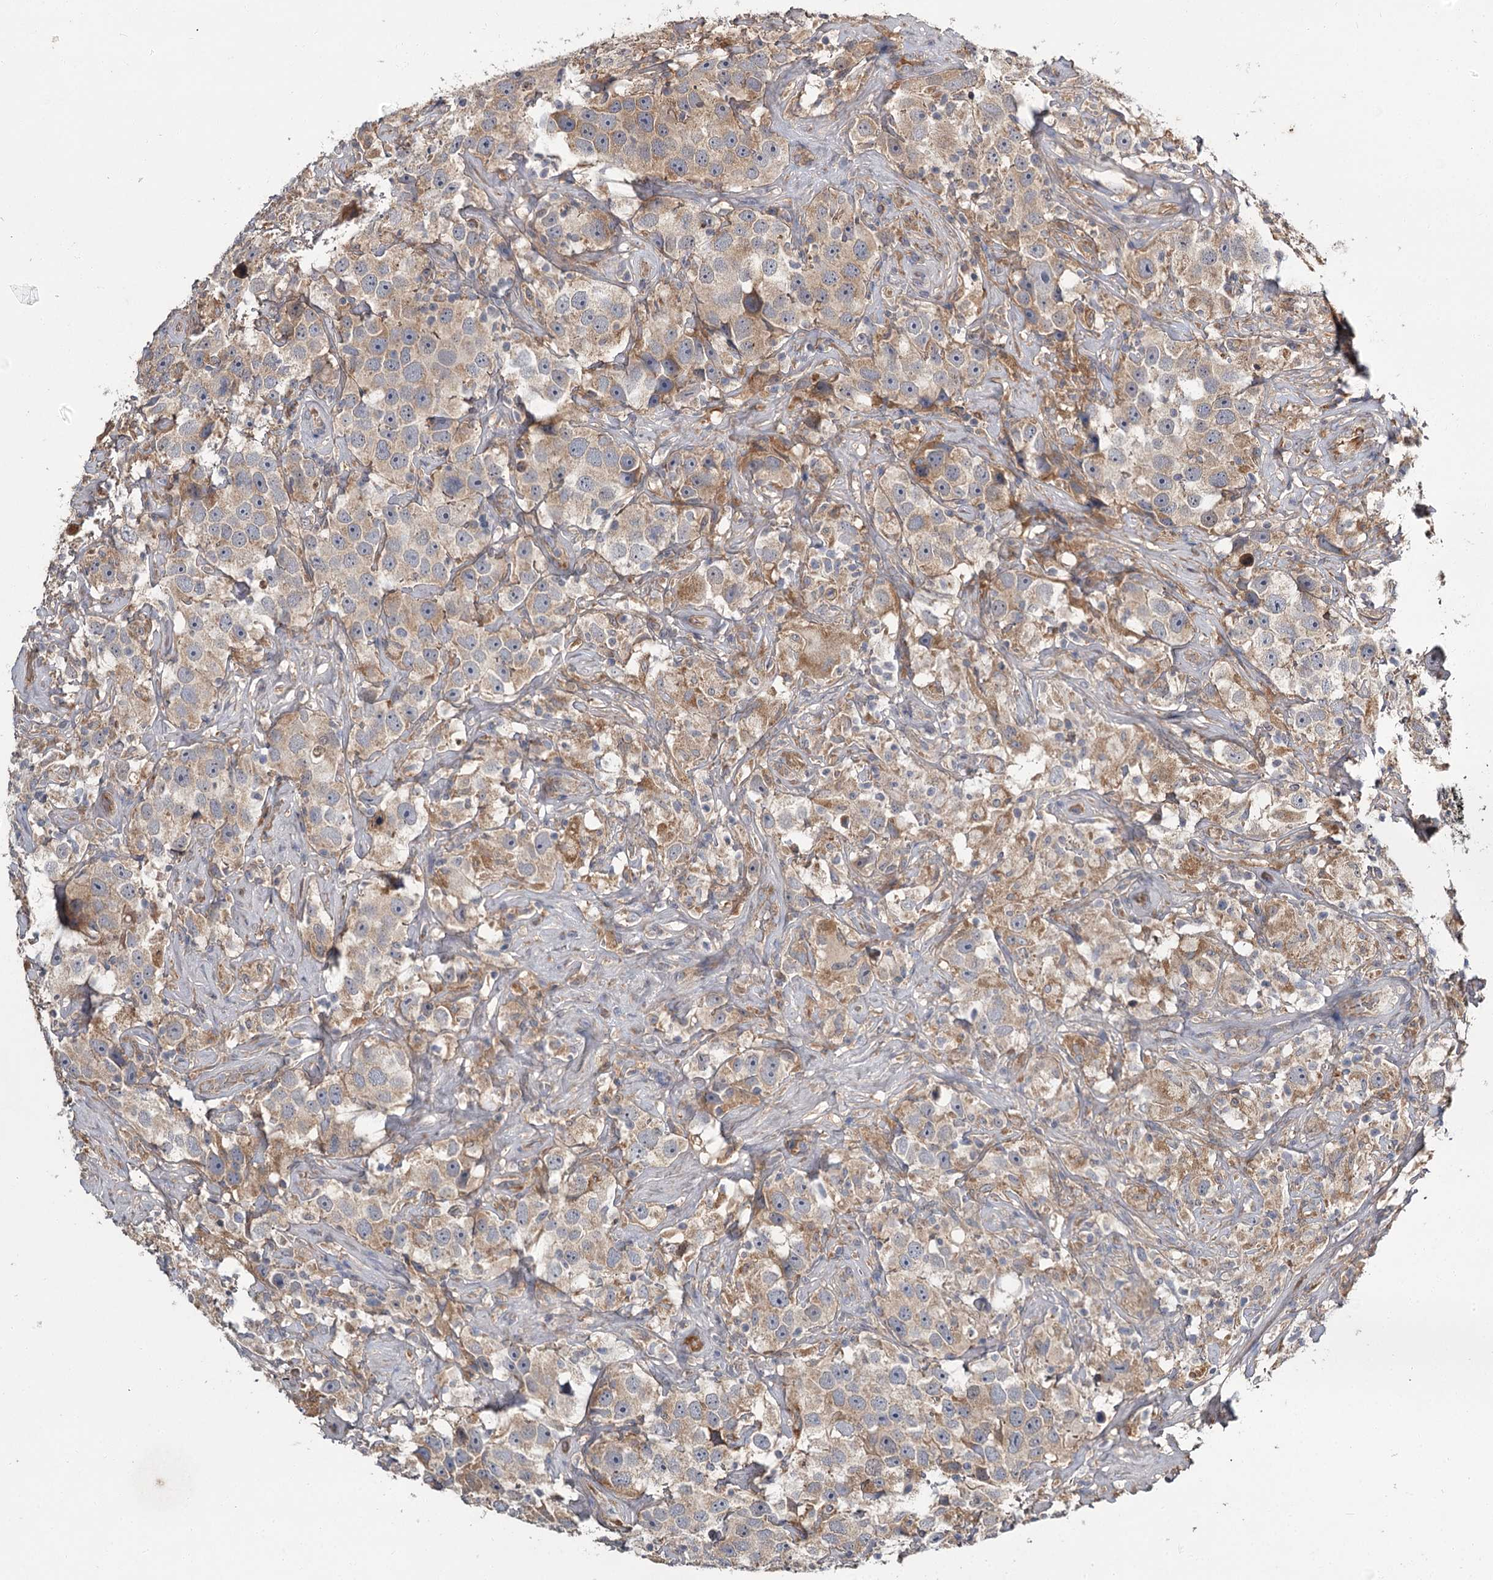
{"staining": {"intensity": "negative", "quantity": "none", "location": "none"}, "tissue": "testis cancer", "cell_type": "Tumor cells", "image_type": "cancer", "snomed": [{"axis": "morphology", "description": "Seminoma, NOS"}, {"axis": "topography", "description": "Testis"}], "caption": "High power microscopy micrograph of an immunohistochemistry image of seminoma (testis), revealing no significant expression in tumor cells. (DAB (3,3'-diaminobenzidine) immunohistochemistry, high magnification).", "gene": "MFN1", "patient": {"sex": "male", "age": 49}}